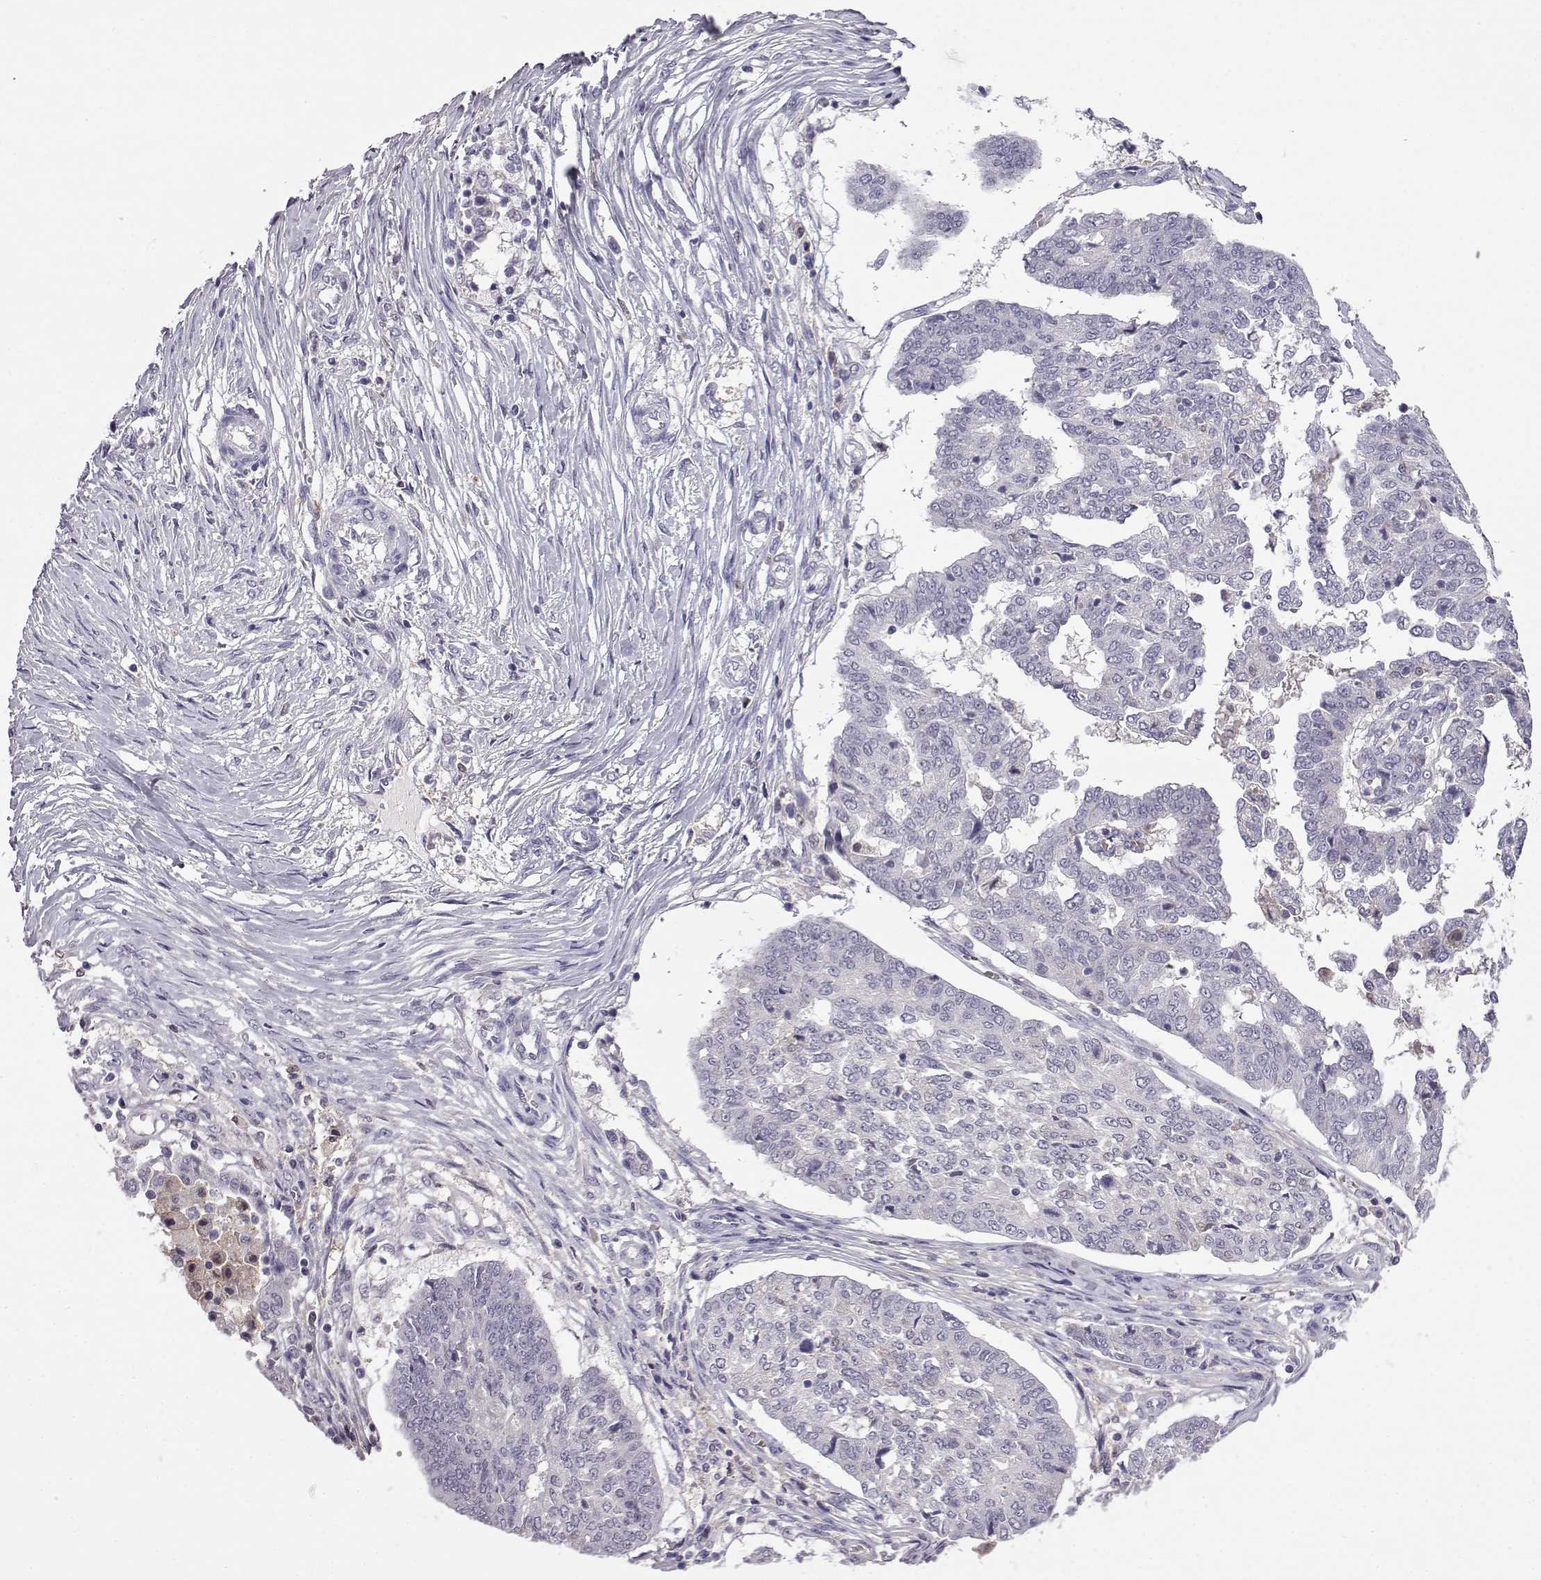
{"staining": {"intensity": "negative", "quantity": "none", "location": "none"}, "tissue": "ovarian cancer", "cell_type": "Tumor cells", "image_type": "cancer", "snomed": [{"axis": "morphology", "description": "Cystadenocarcinoma, serous, NOS"}, {"axis": "topography", "description": "Ovary"}], "caption": "Tumor cells are negative for protein expression in human serous cystadenocarcinoma (ovarian). (DAB immunohistochemistry (IHC), high magnification).", "gene": "AKR1B1", "patient": {"sex": "female", "age": 67}}